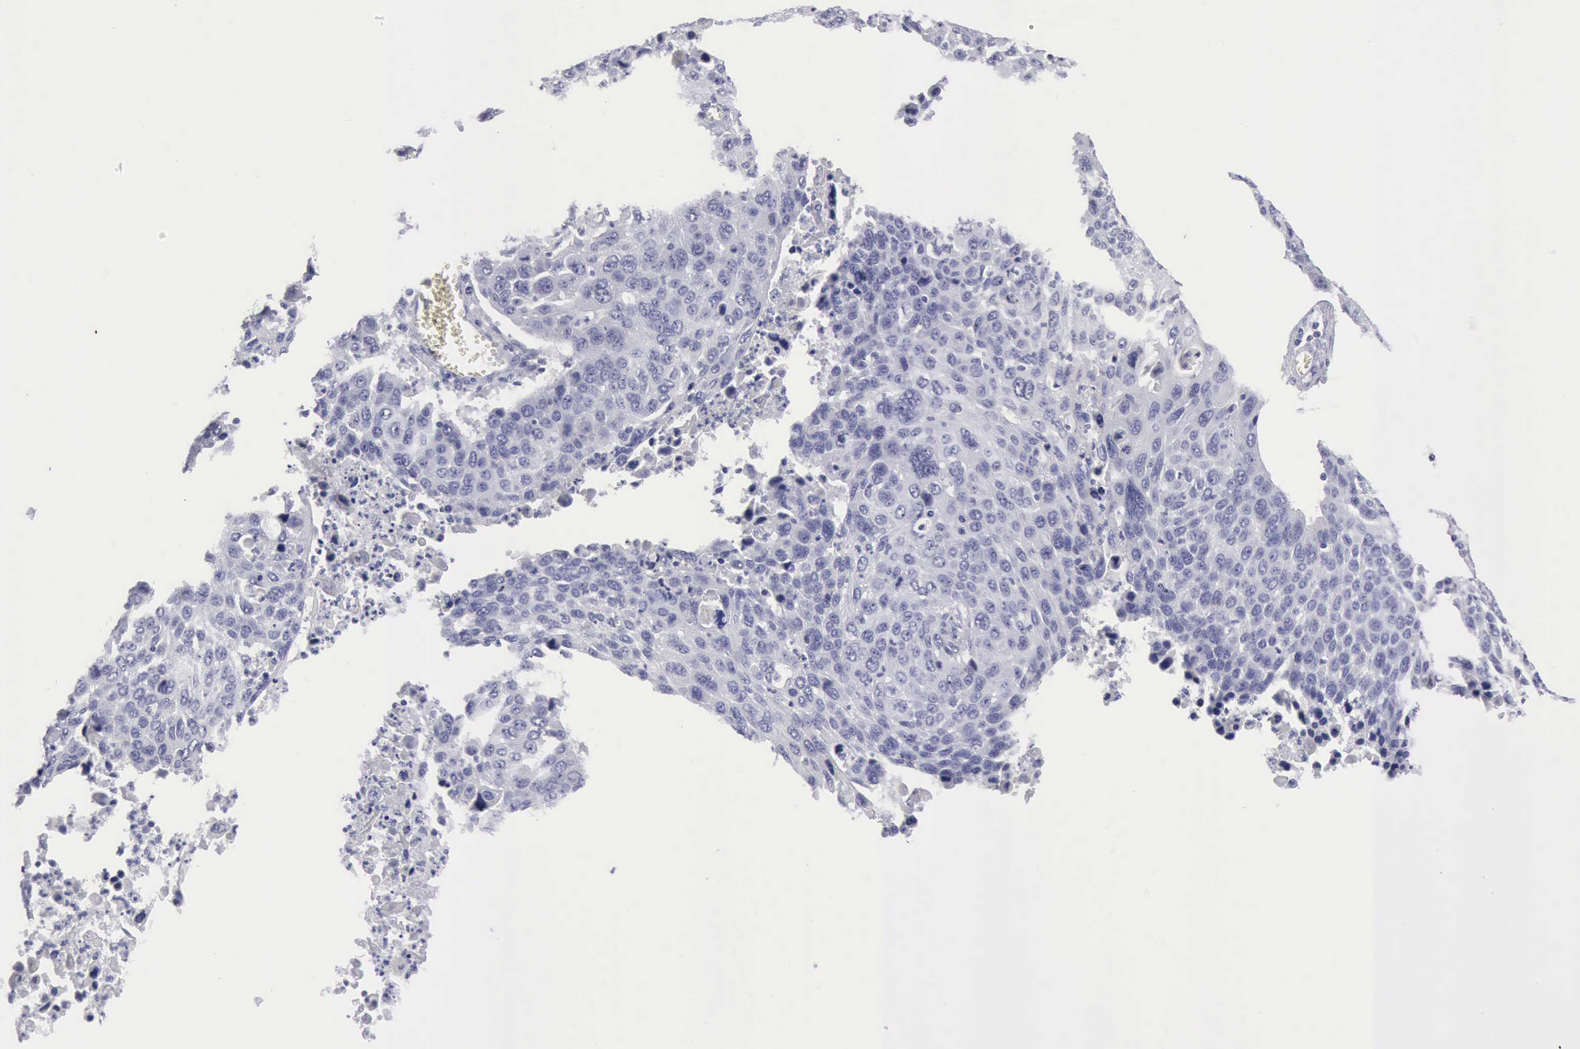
{"staining": {"intensity": "negative", "quantity": "none", "location": "none"}, "tissue": "lung cancer", "cell_type": "Tumor cells", "image_type": "cancer", "snomed": [{"axis": "morphology", "description": "Squamous cell carcinoma, NOS"}, {"axis": "topography", "description": "Lung"}], "caption": "Lung squamous cell carcinoma was stained to show a protein in brown. There is no significant positivity in tumor cells. (DAB immunohistochemistry, high magnification).", "gene": "NCAM1", "patient": {"sex": "male", "age": 68}}